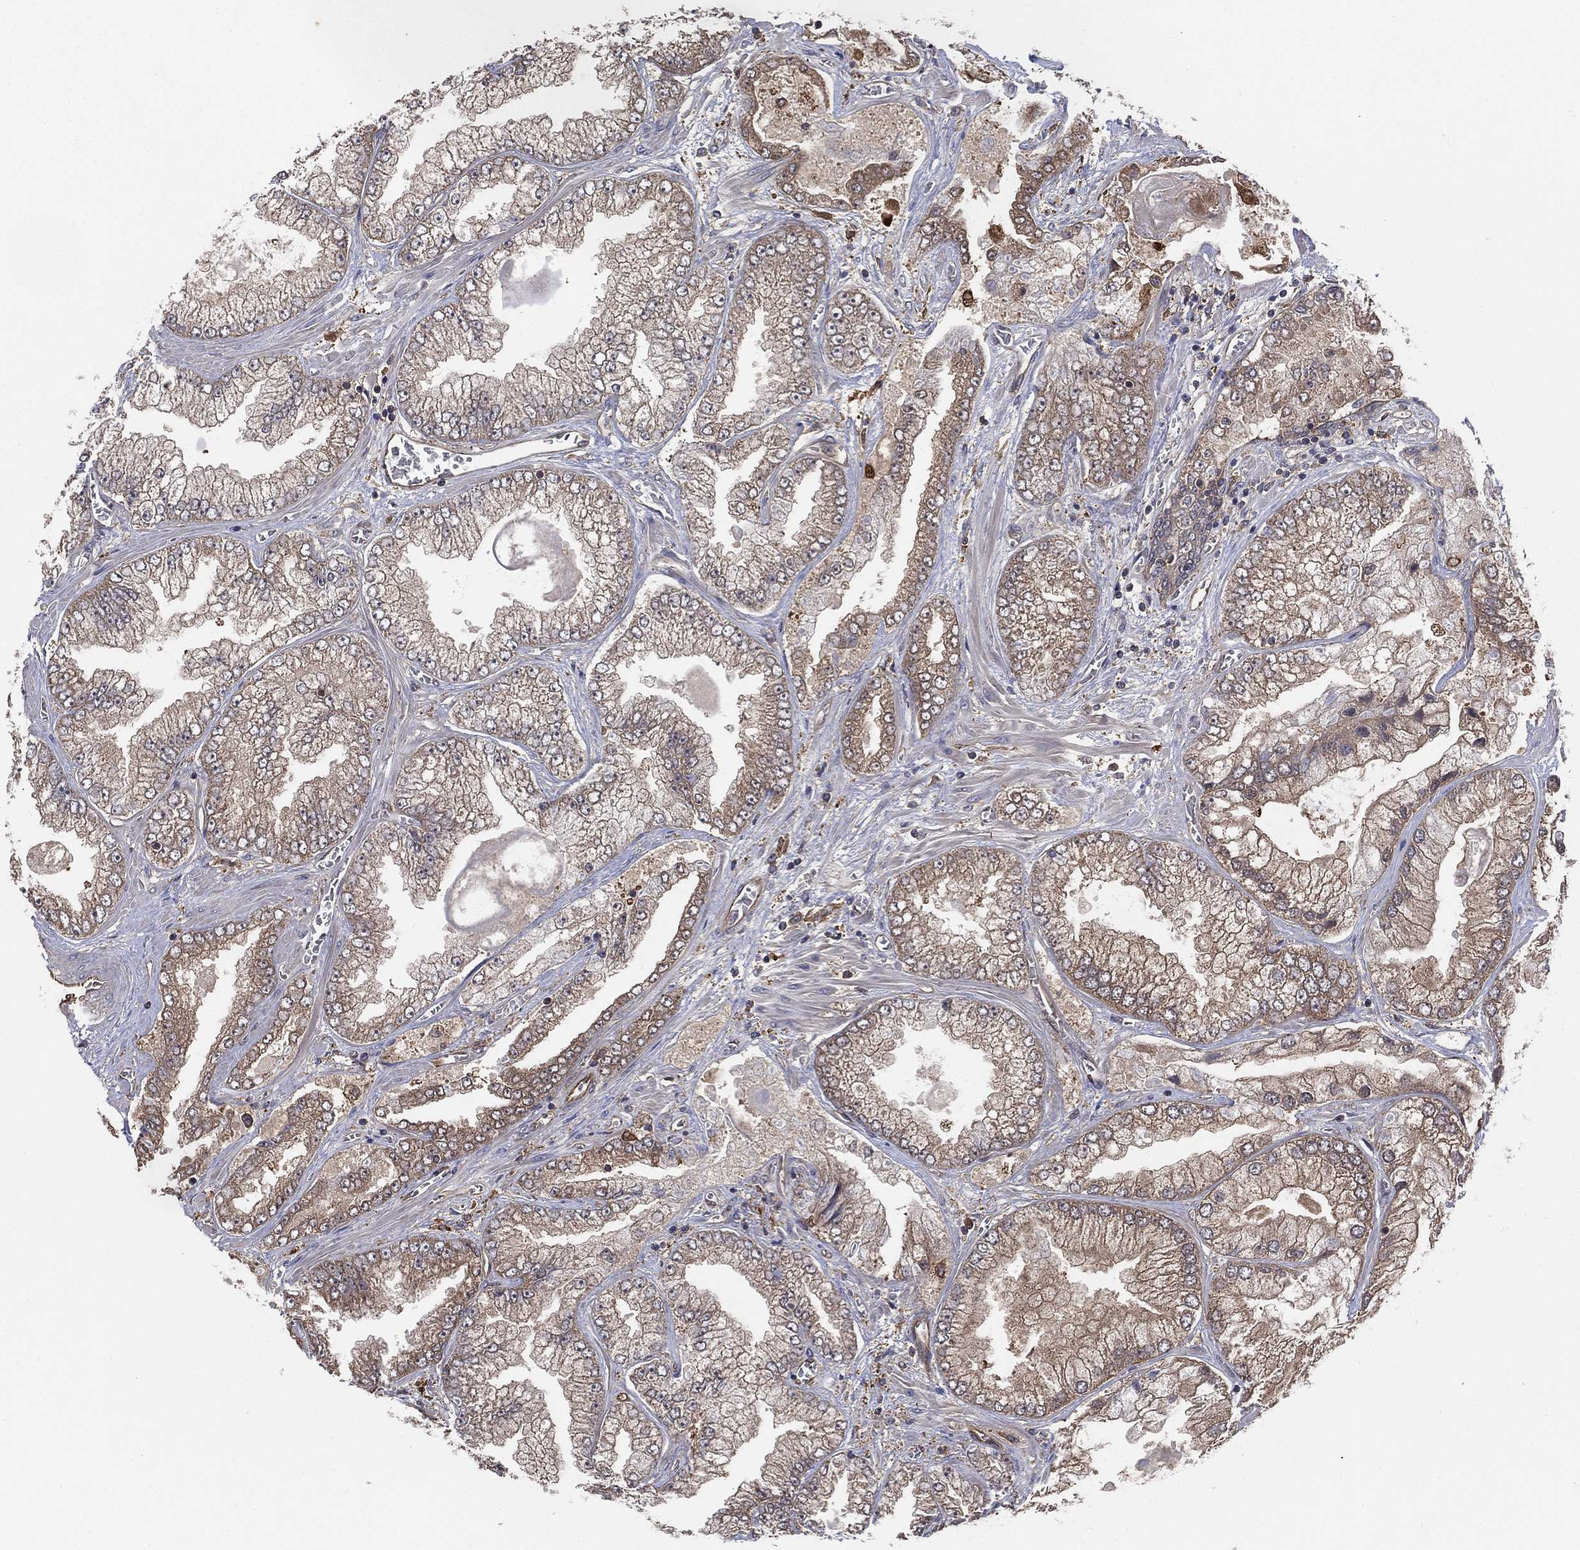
{"staining": {"intensity": "moderate", "quantity": "25%-75%", "location": "cytoplasmic/membranous"}, "tissue": "prostate cancer", "cell_type": "Tumor cells", "image_type": "cancer", "snomed": [{"axis": "morphology", "description": "Adenocarcinoma, Low grade"}, {"axis": "topography", "description": "Prostate"}], "caption": "IHC of prostate adenocarcinoma (low-grade) reveals medium levels of moderate cytoplasmic/membranous staining in about 25%-75% of tumor cells.", "gene": "PSMG4", "patient": {"sex": "male", "age": 57}}